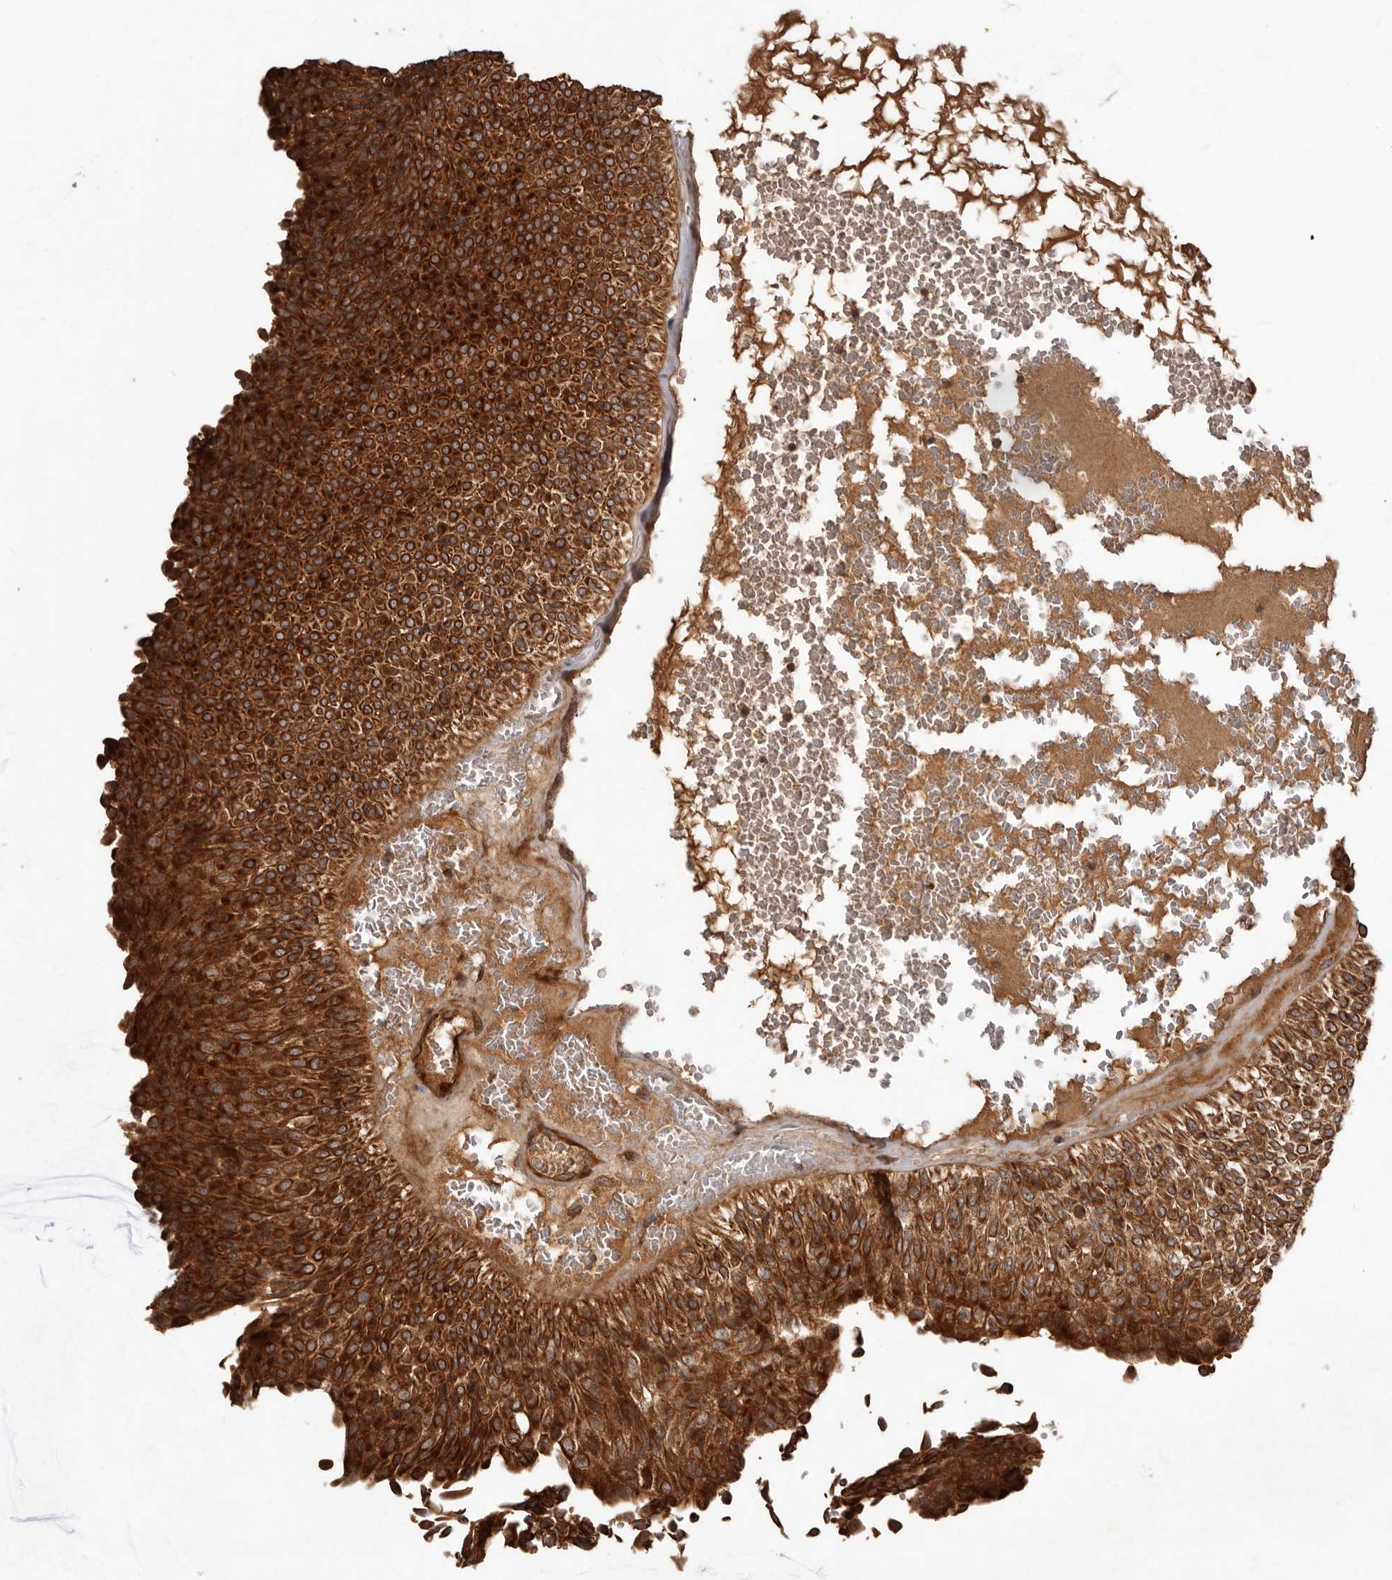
{"staining": {"intensity": "strong", "quantity": ">75%", "location": "cytoplasmic/membranous"}, "tissue": "urothelial cancer", "cell_type": "Tumor cells", "image_type": "cancer", "snomed": [{"axis": "morphology", "description": "Urothelial carcinoma, Low grade"}, {"axis": "topography", "description": "Urinary bladder"}], "caption": "Human urothelial cancer stained with a protein marker exhibits strong staining in tumor cells.", "gene": "STK36", "patient": {"sex": "male", "age": 78}}